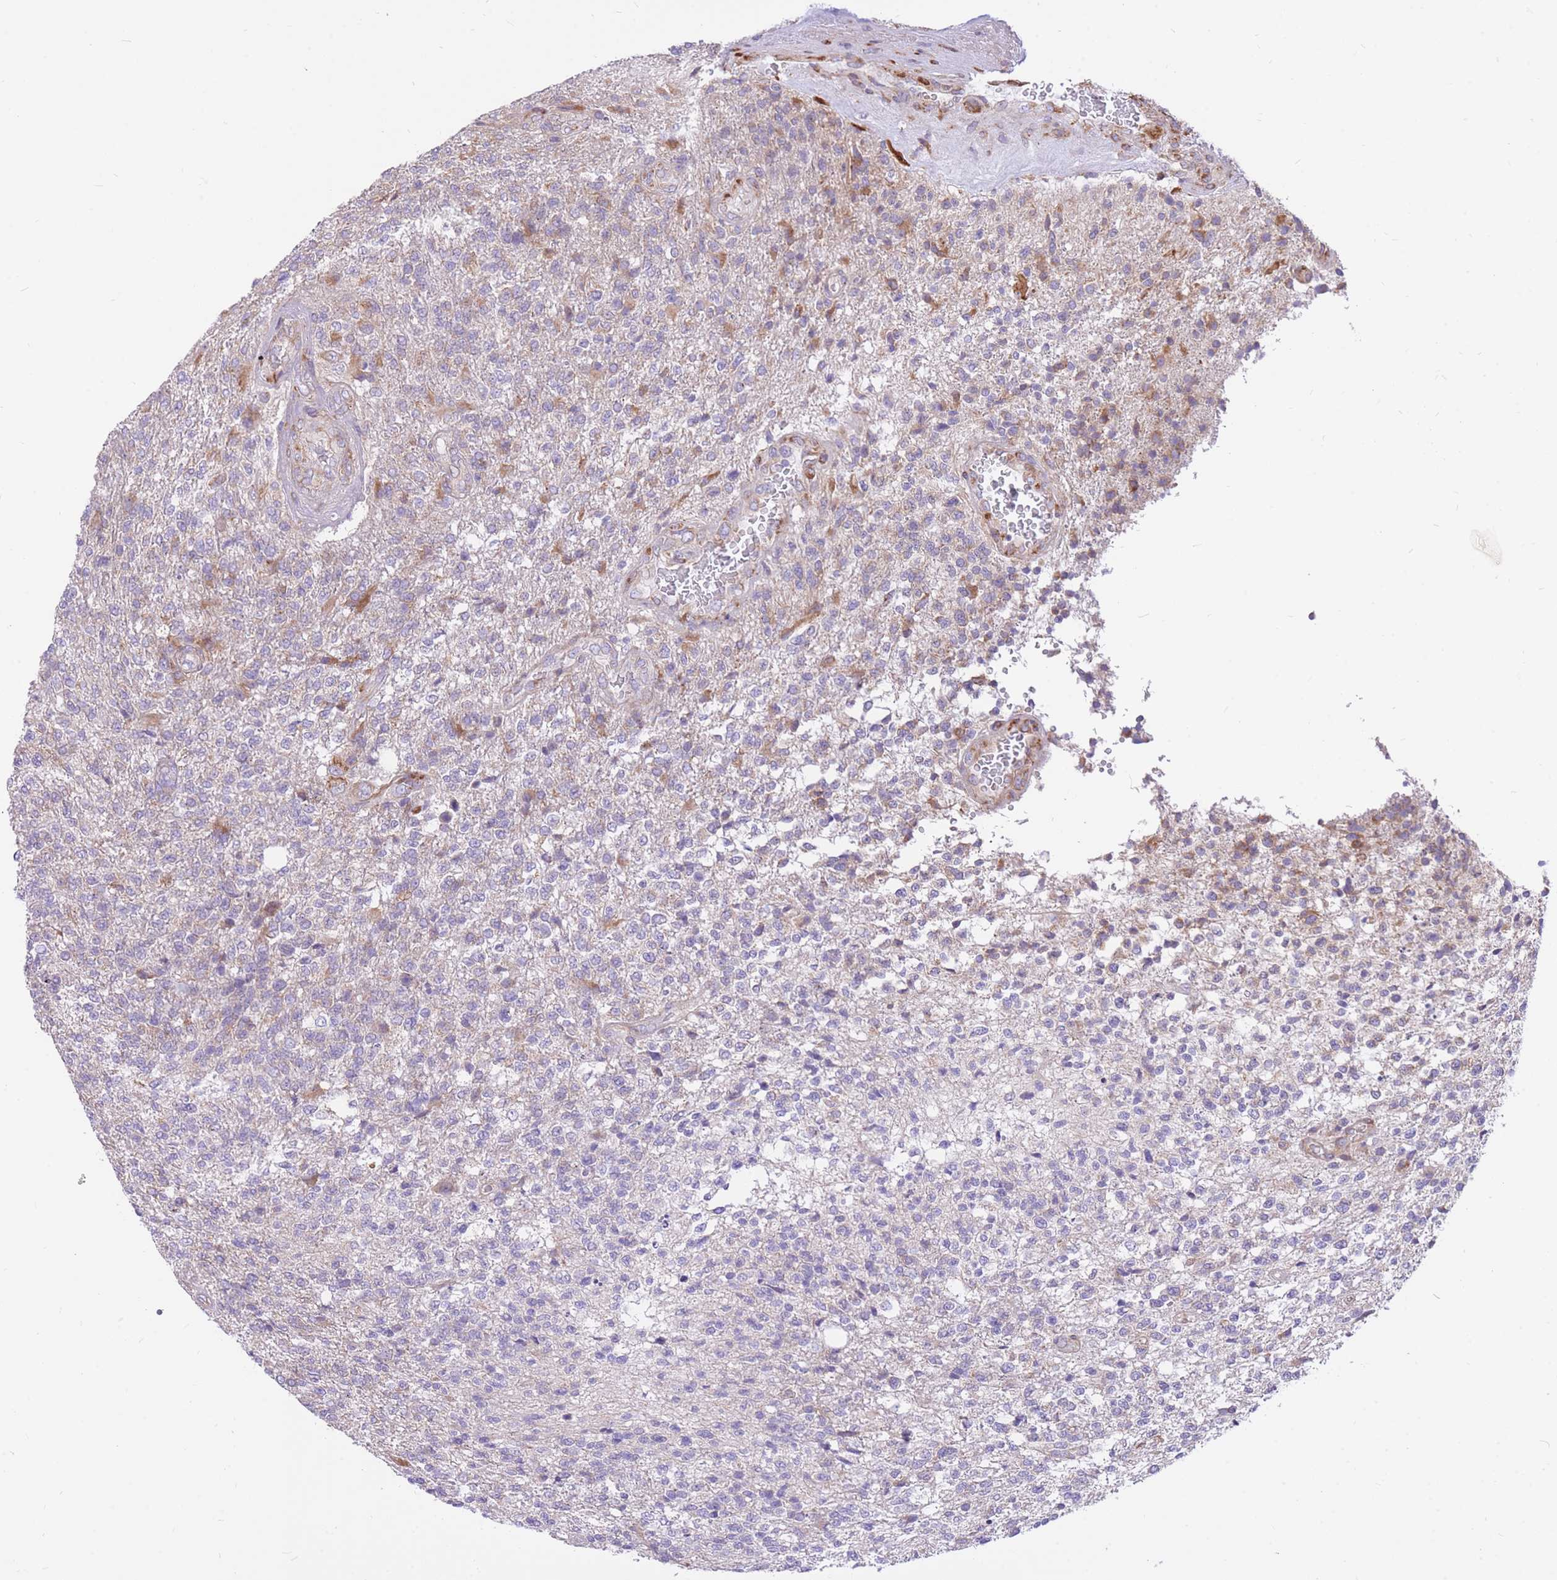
{"staining": {"intensity": "negative", "quantity": "none", "location": "none"}, "tissue": "glioma", "cell_type": "Tumor cells", "image_type": "cancer", "snomed": [{"axis": "morphology", "description": "Glioma, malignant, High grade"}, {"axis": "topography", "description": "Brain"}], "caption": "Human malignant glioma (high-grade) stained for a protein using IHC displays no staining in tumor cells.", "gene": "GBP7", "patient": {"sex": "male", "age": 56}}